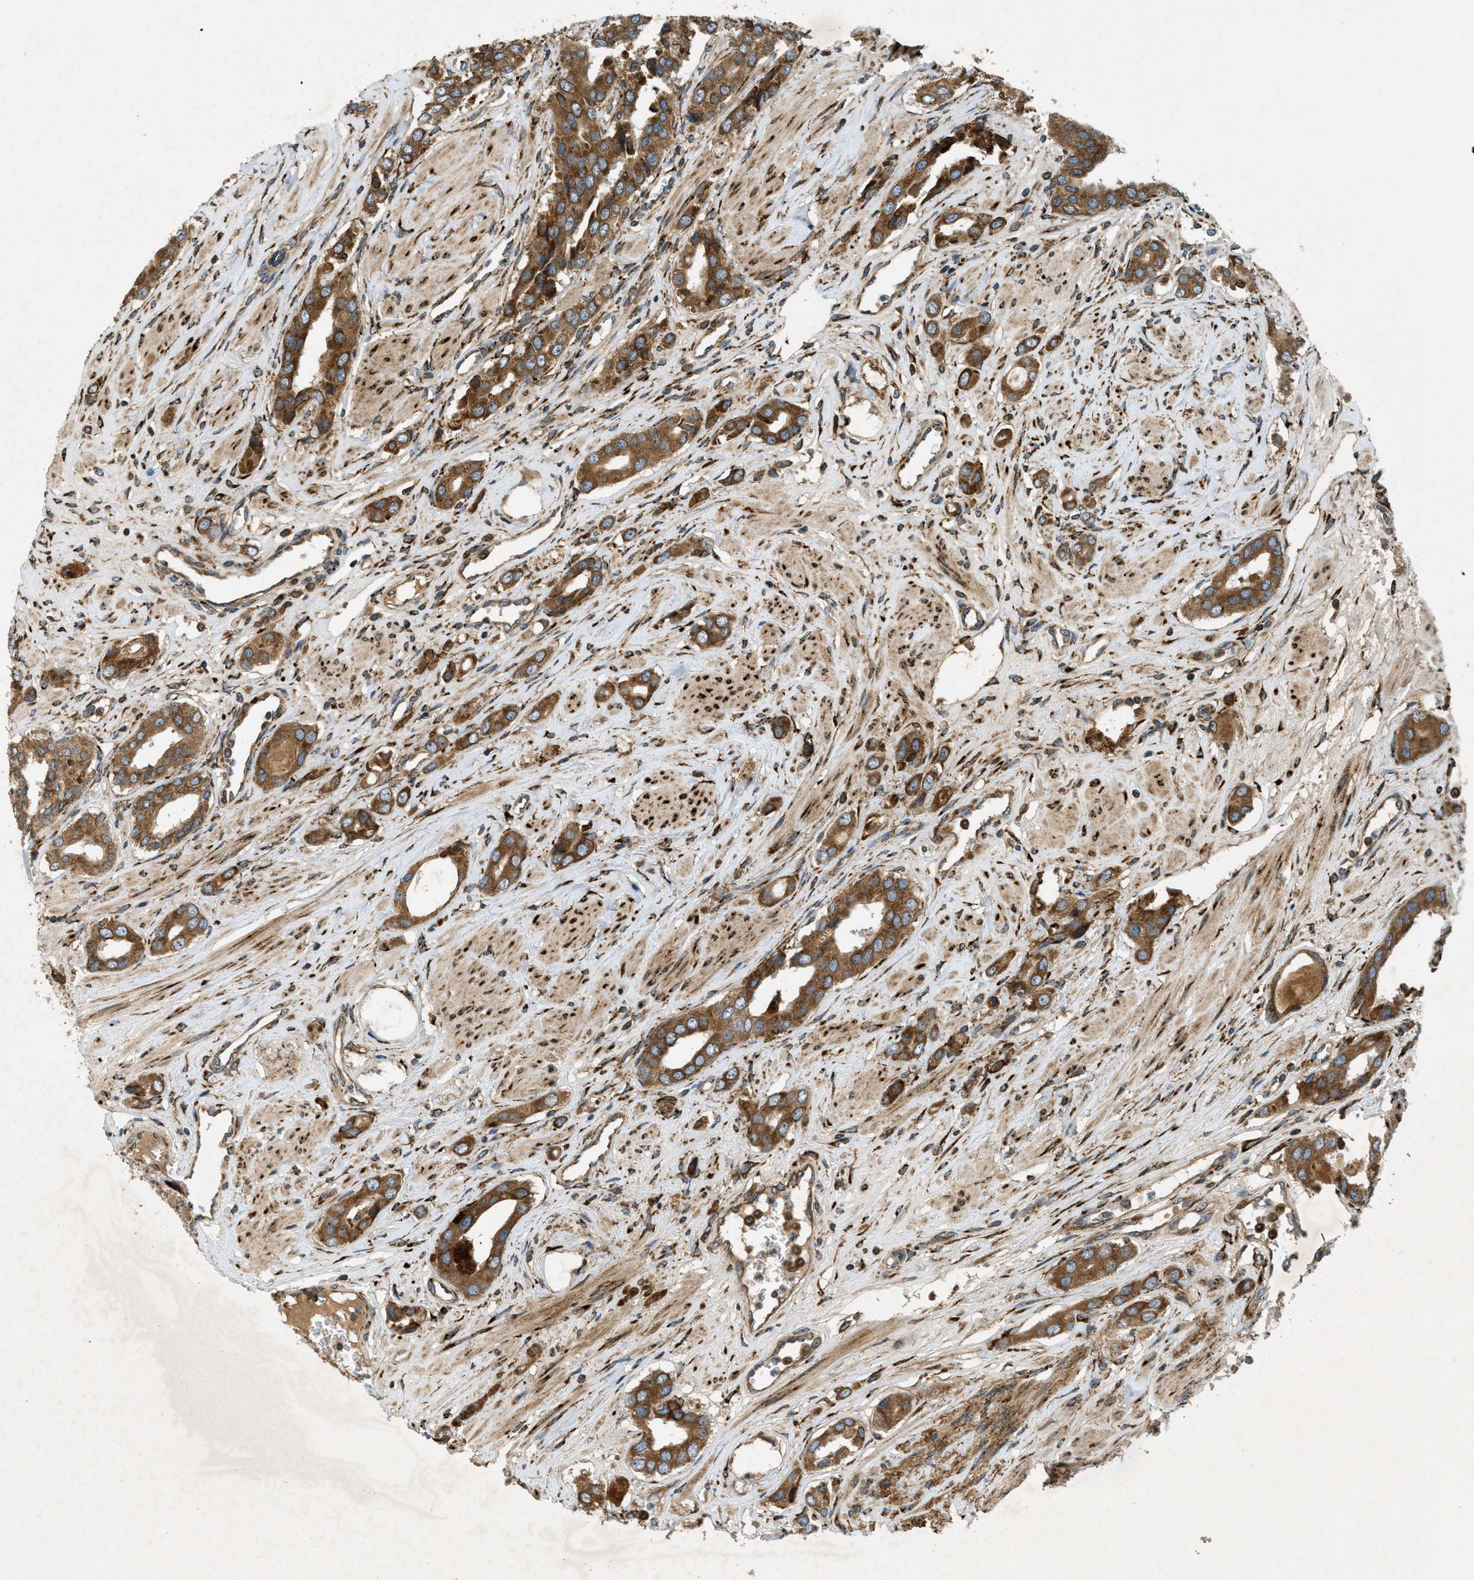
{"staining": {"intensity": "moderate", "quantity": ">75%", "location": "cytoplasmic/membranous"}, "tissue": "prostate cancer", "cell_type": "Tumor cells", "image_type": "cancer", "snomed": [{"axis": "morphology", "description": "Adenocarcinoma, High grade"}, {"axis": "topography", "description": "Prostate"}], "caption": "Brown immunohistochemical staining in prostate cancer (high-grade adenocarcinoma) displays moderate cytoplasmic/membranous staining in about >75% of tumor cells. Immunohistochemistry stains the protein in brown and the nuclei are stained blue.", "gene": "PCDH18", "patient": {"sex": "male", "age": 52}}